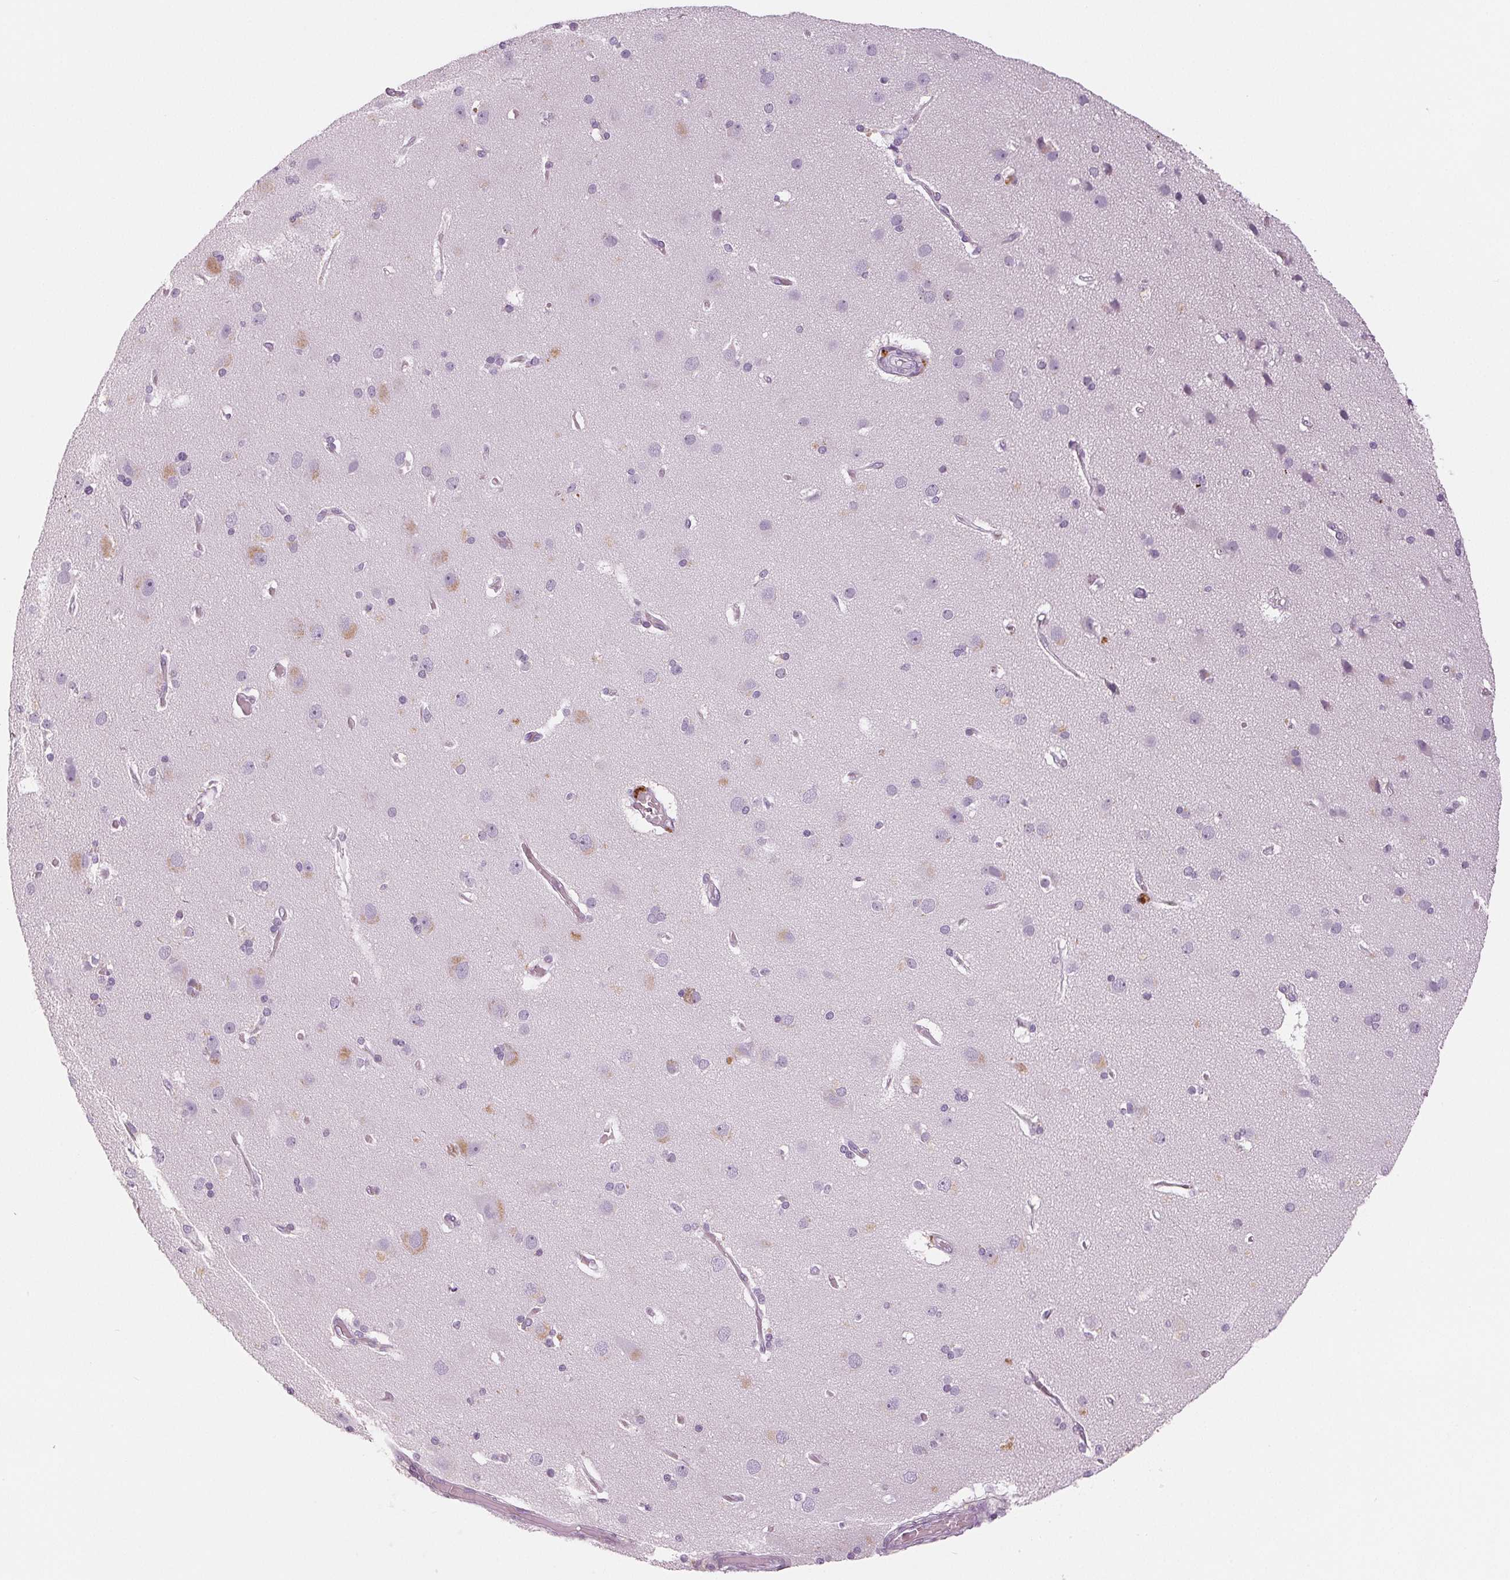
{"staining": {"intensity": "negative", "quantity": "none", "location": "none"}, "tissue": "cerebral cortex", "cell_type": "Endothelial cells", "image_type": "normal", "snomed": [{"axis": "morphology", "description": "Normal tissue, NOS"}, {"axis": "morphology", "description": "Glioma, malignant, High grade"}, {"axis": "topography", "description": "Cerebral cortex"}], "caption": "Human cerebral cortex stained for a protein using IHC demonstrates no expression in endothelial cells.", "gene": "EHHADH", "patient": {"sex": "male", "age": 71}}